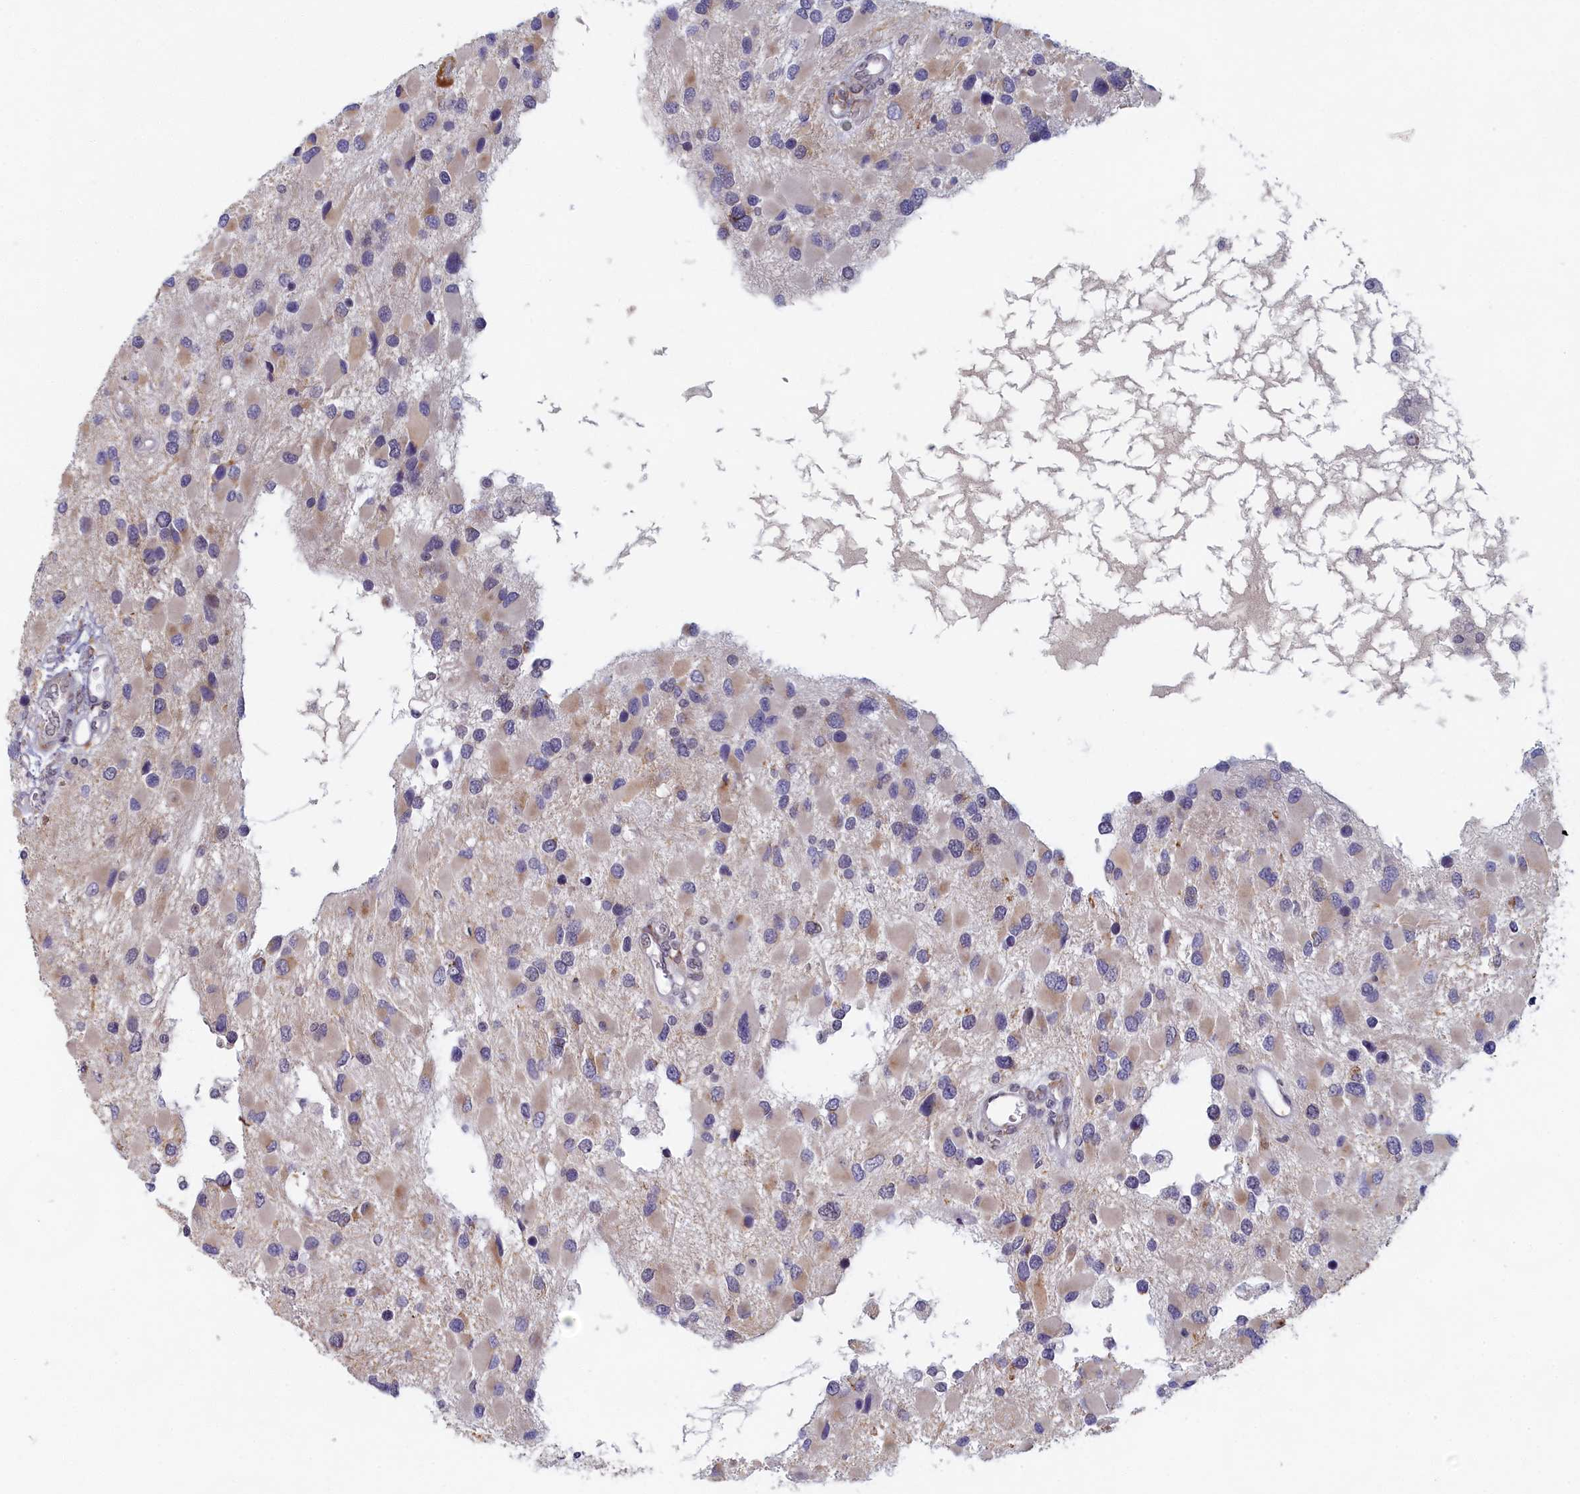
{"staining": {"intensity": "weak", "quantity": "<25%", "location": "cytoplasmic/membranous"}, "tissue": "glioma", "cell_type": "Tumor cells", "image_type": "cancer", "snomed": [{"axis": "morphology", "description": "Glioma, malignant, High grade"}, {"axis": "topography", "description": "Brain"}], "caption": "High power microscopy micrograph of an immunohistochemistry micrograph of glioma, revealing no significant positivity in tumor cells.", "gene": "DNAJC17", "patient": {"sex": "male", "age": 53}}